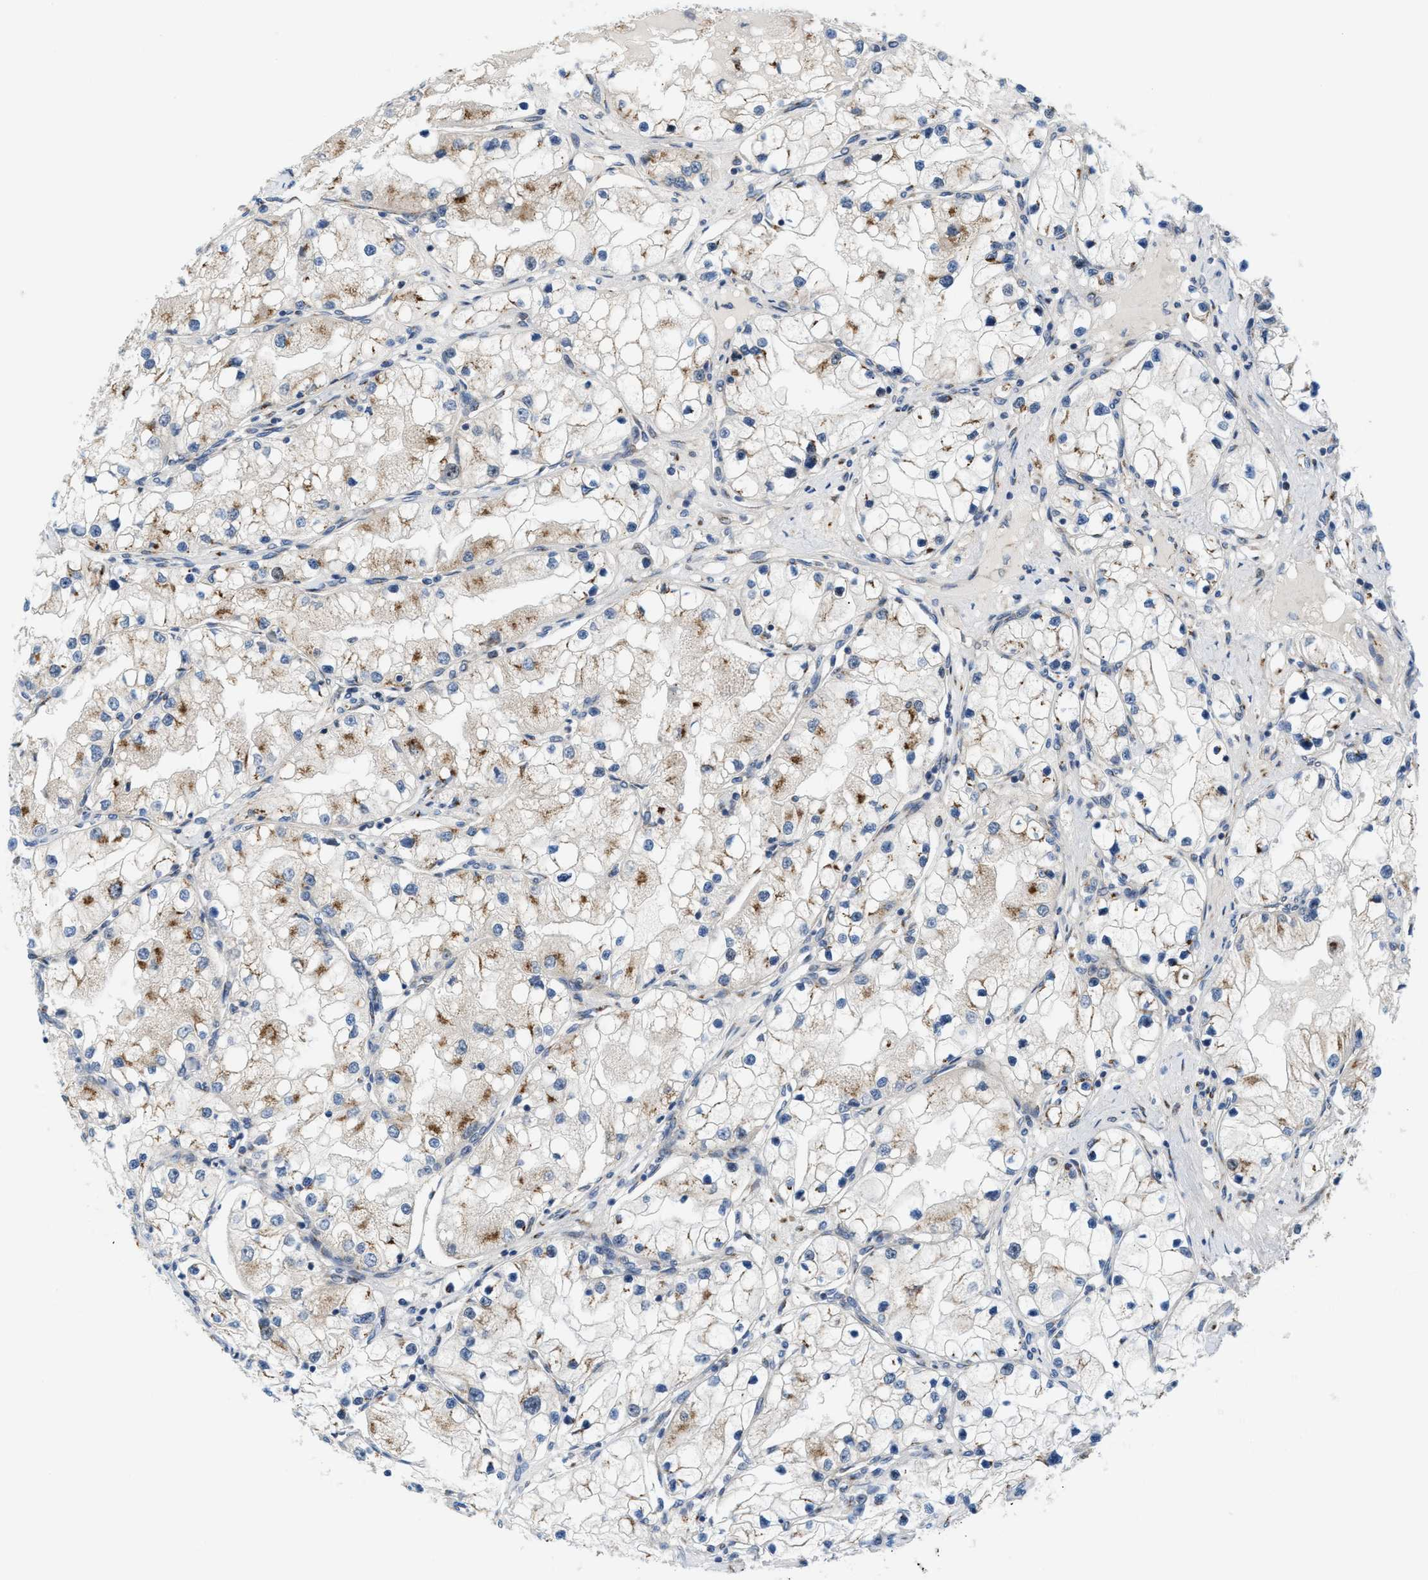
{"staining": {"intensity": "weak", "quantity": "<25%", "location": "cytoplasmic/membranous"}, "tissue": "renal cancer", "cell_type": "Tumor cells", "image_type": "cancer", "snomed": [{"axis": "morphology", "description": "Adenocarcinoma, NOS"}, {"axis": "topography", "description": "Kidney"}], "caption": "Tumor cells show no significant protein staining in renal cancer.", "gene": "SLC38A10", "patient": {"sex": "male", "age": 68}}